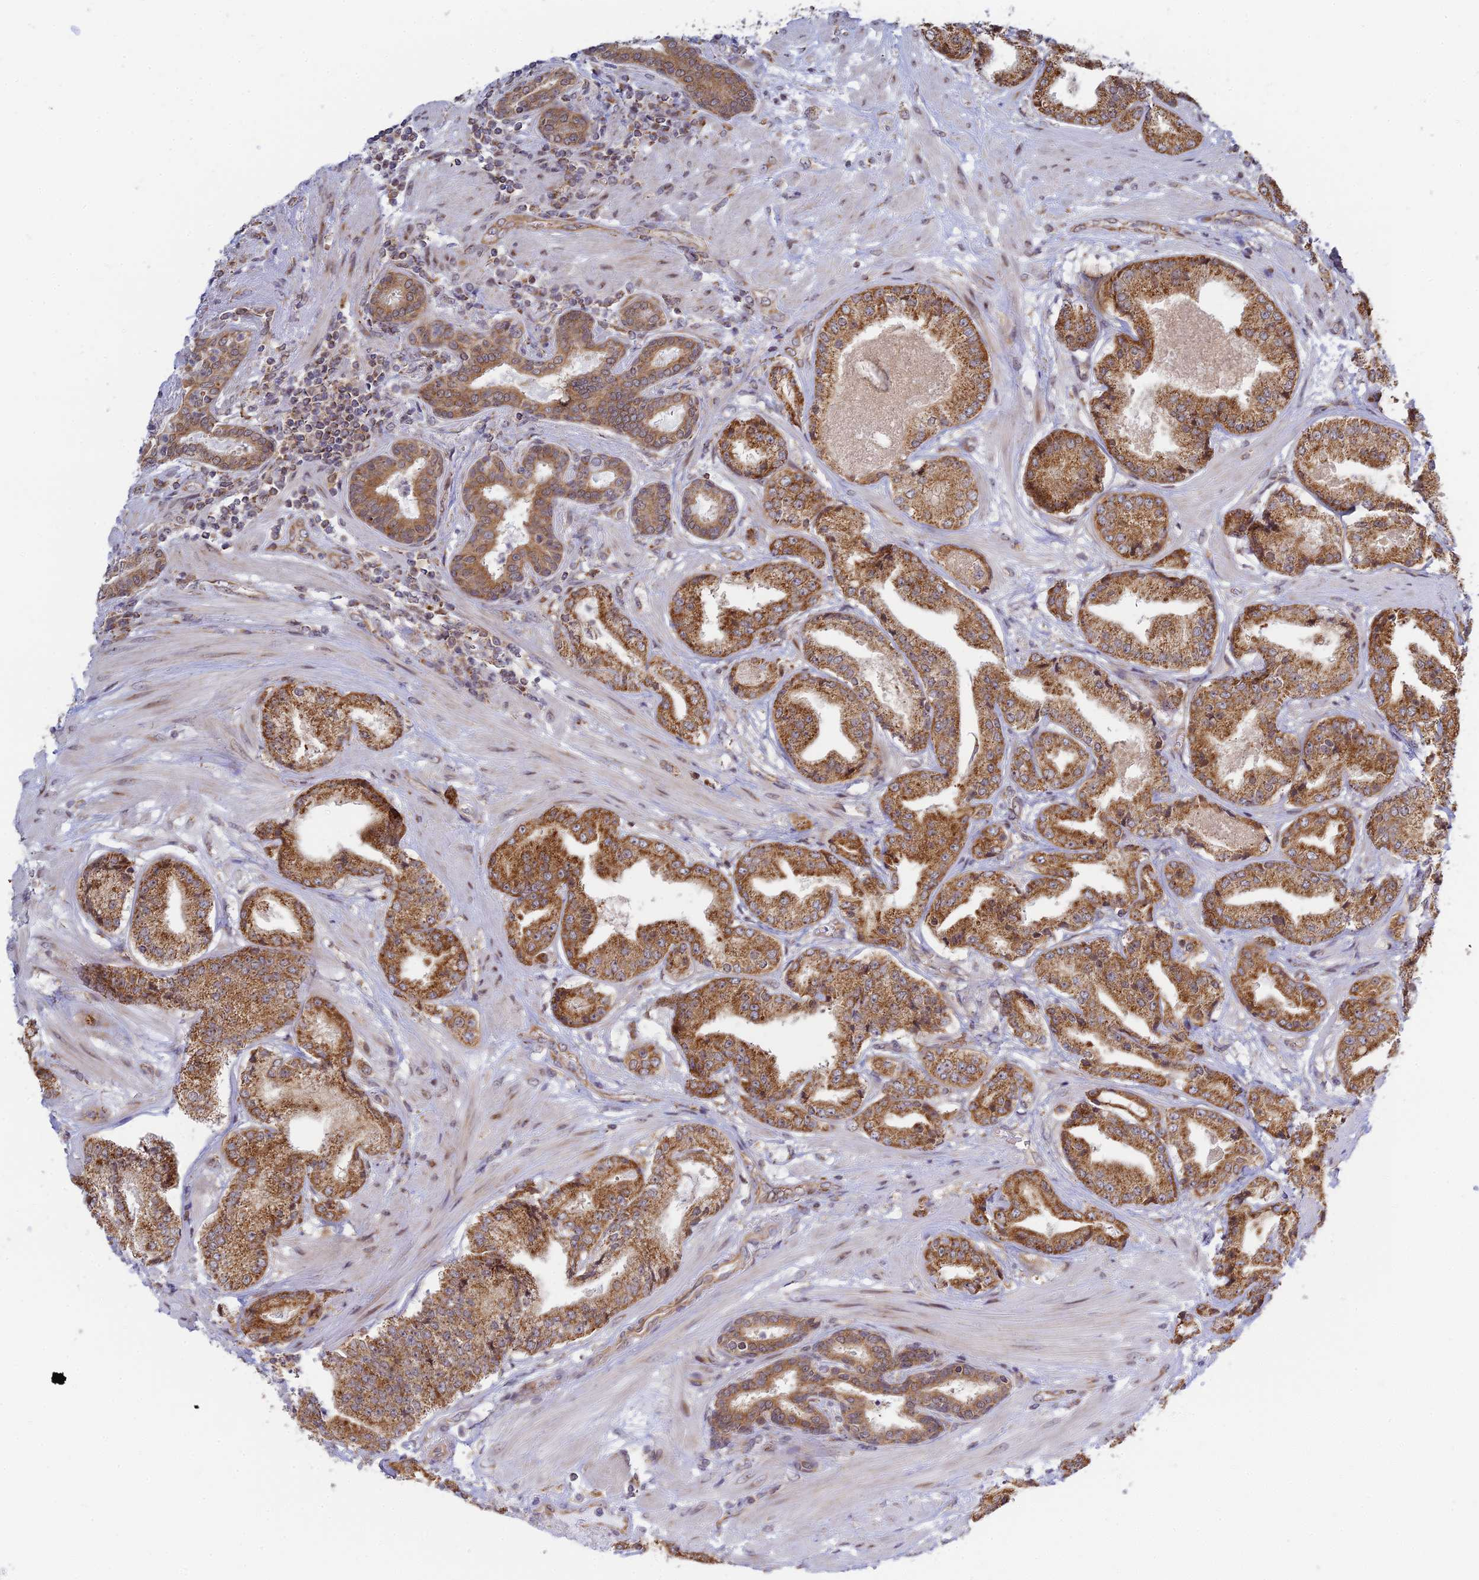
{"staining": {"intensity": "strong", "quantity": ">75%", "location": "cytoplasmic/membranous"}, "tissue": "prostate cancer", "cell_type": "Tumor cells", "image_type": "cancer", "snomed": [{"axis": "morphology", "description": "Adenocarcinoma, High grade"}, {"axis": "topography", "description": "Prostate"}], "caption": "Approximately >75% of tumor cells in prostate cancer exhibit strong cytoplasmic/membranous protein staining as visualized by brown immunohistochemical staining.", "gene": "HOOK2", "patient": {"sex": "male", "age": 63}}